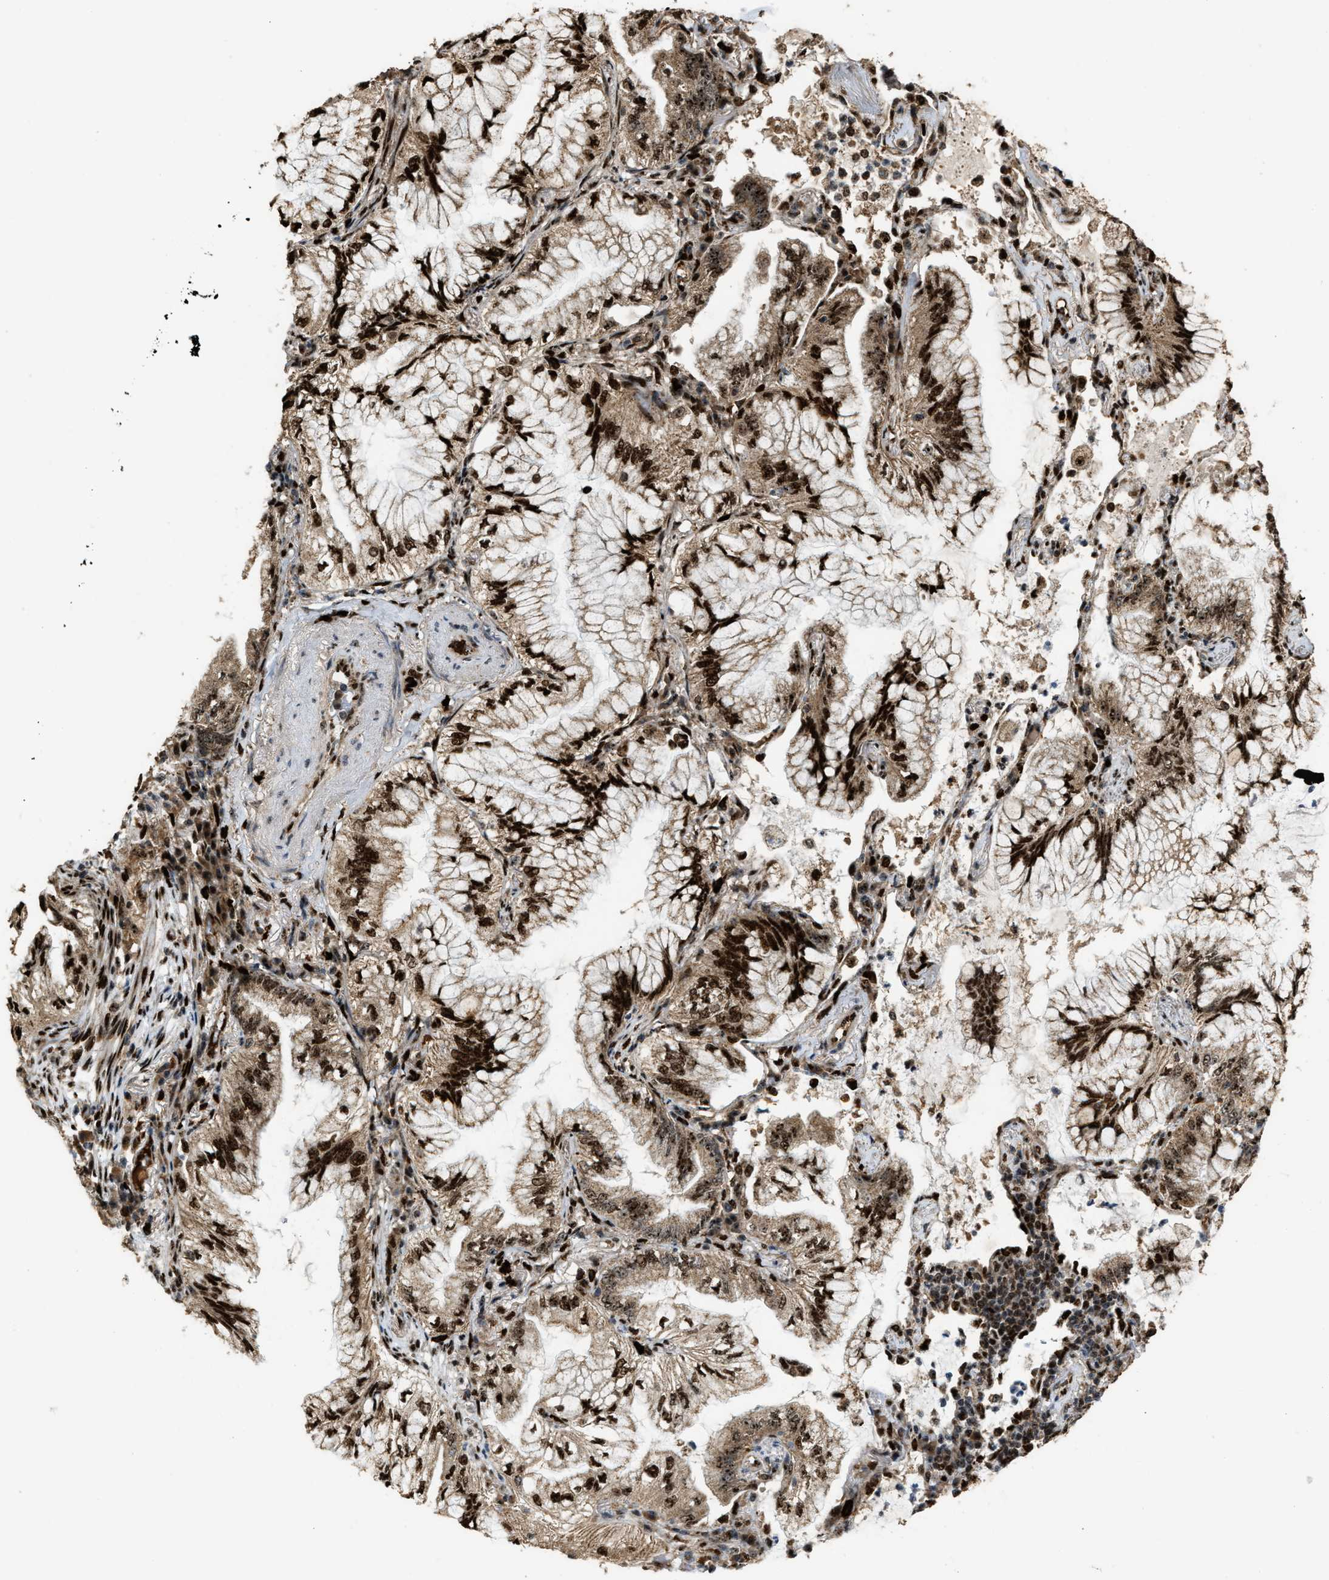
{"staining": {"intensity": "strong", "quantity": ">75%", "location": "cytoplasmic/membranous,nuclear"}, "tissue": "lung cancer", "cell_type": "Tumor cells", "image_type": "cancer", "snomed": [{"axis": "morphology", "description": "Adenocarcinoma, NOS"}, {"axis": "topography", "description": "Lung"}], "caption": "This photomicrograph exhibits immunohistochemistry (IHC) staining of human lung adenocarcinoma, with high strong cytoplasmic/membranous and nuclear expression in approximately >75% of tumor cells.", "gene": "ZNF687", "patient": {"sex": "female", "age": 70}}